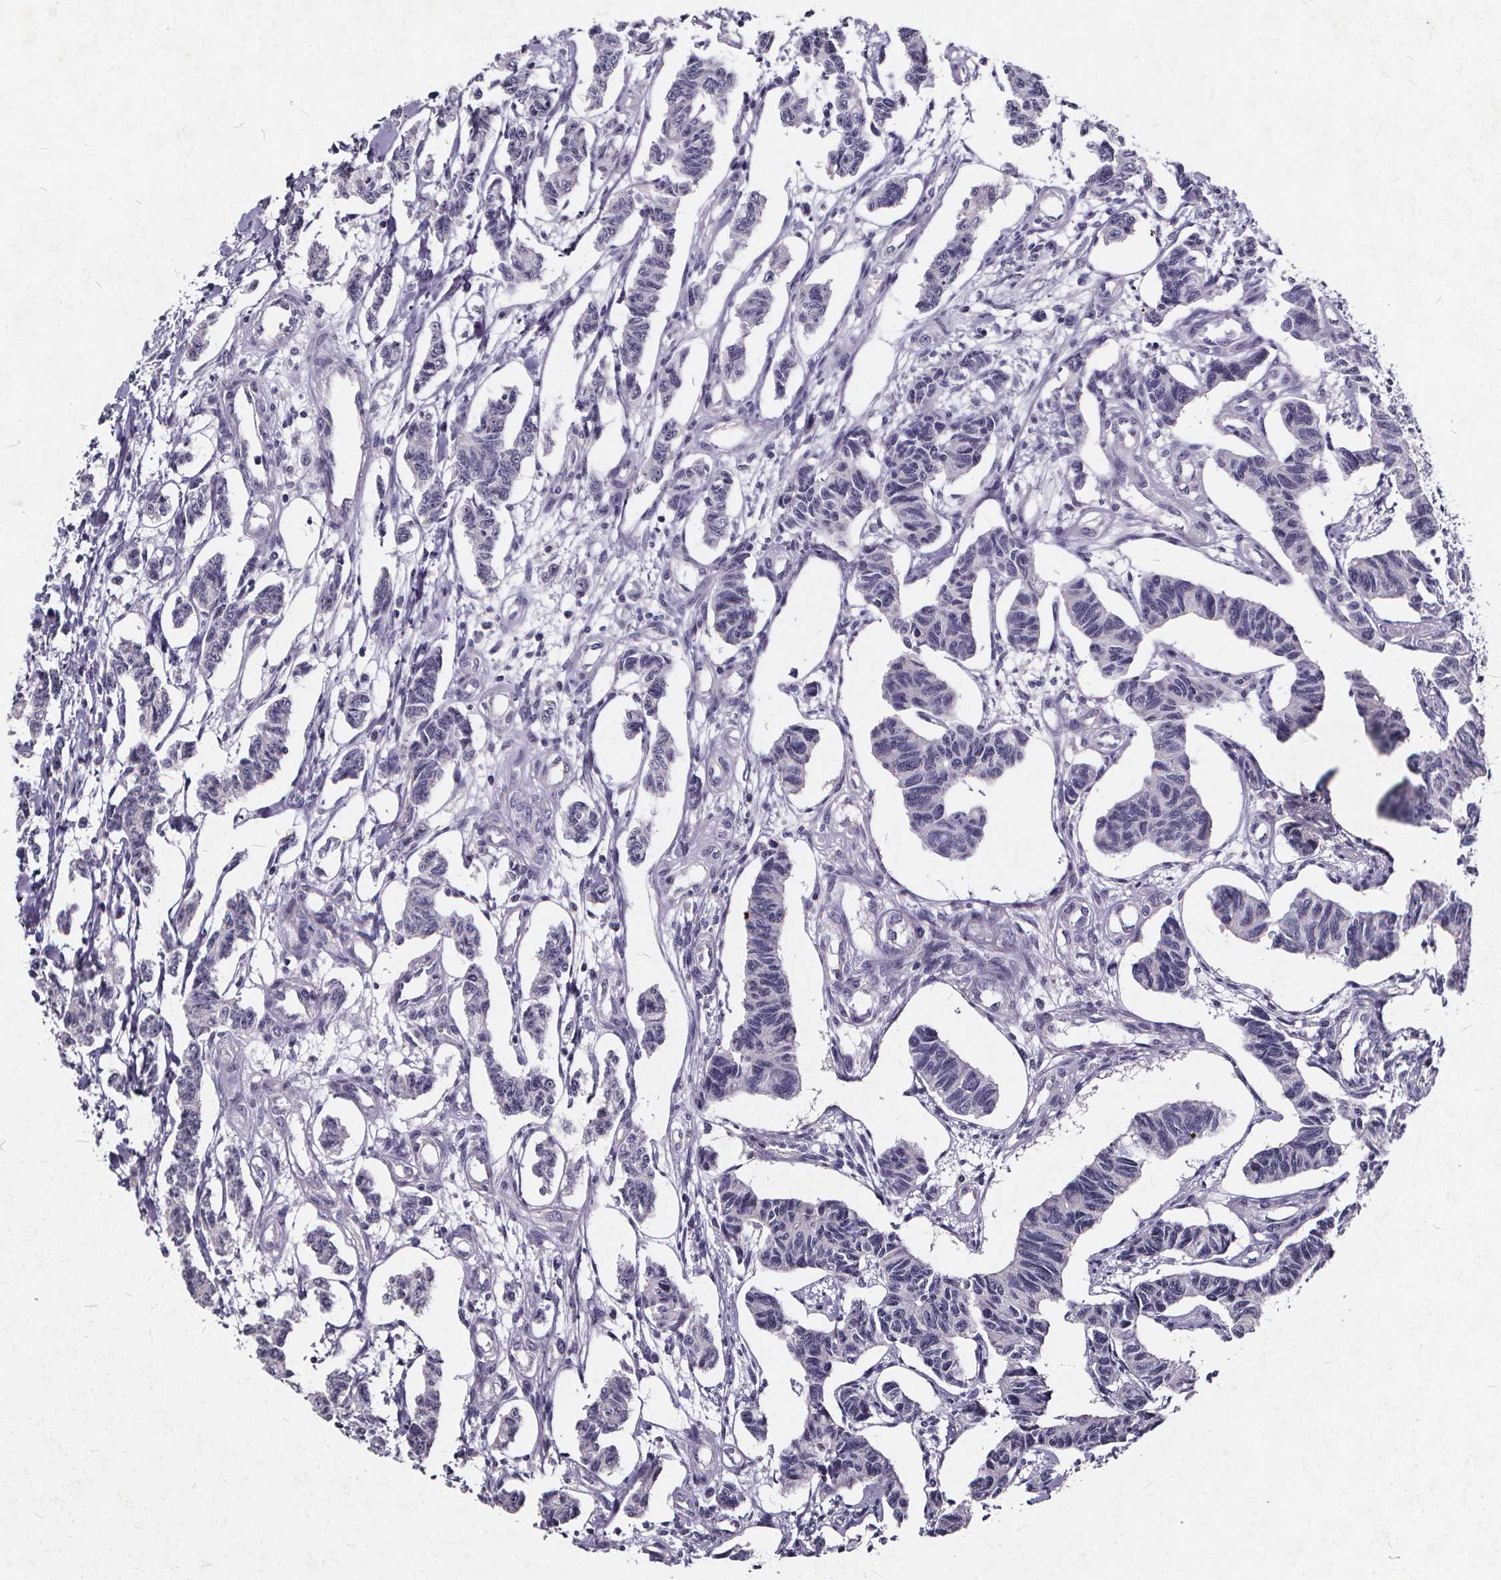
{"staining": {"intensity": "negative", "quantity": "none", "location": "none"}, "tissue": "carcinoid", "cell_type": "Tumor cells", "image_type": "cancer", "snomed": [{"axis": "morphology", "description": "Carcinoid, malignant, NOS"}, {"axis": "topography", "description": "Kidney"}], "caption": "Human malignant carcinoid stained for a protein using IHC shows no positivity in tumor cells.", "gene": "TSPAN14", "patient": {"sex": "female", "age": 41}}